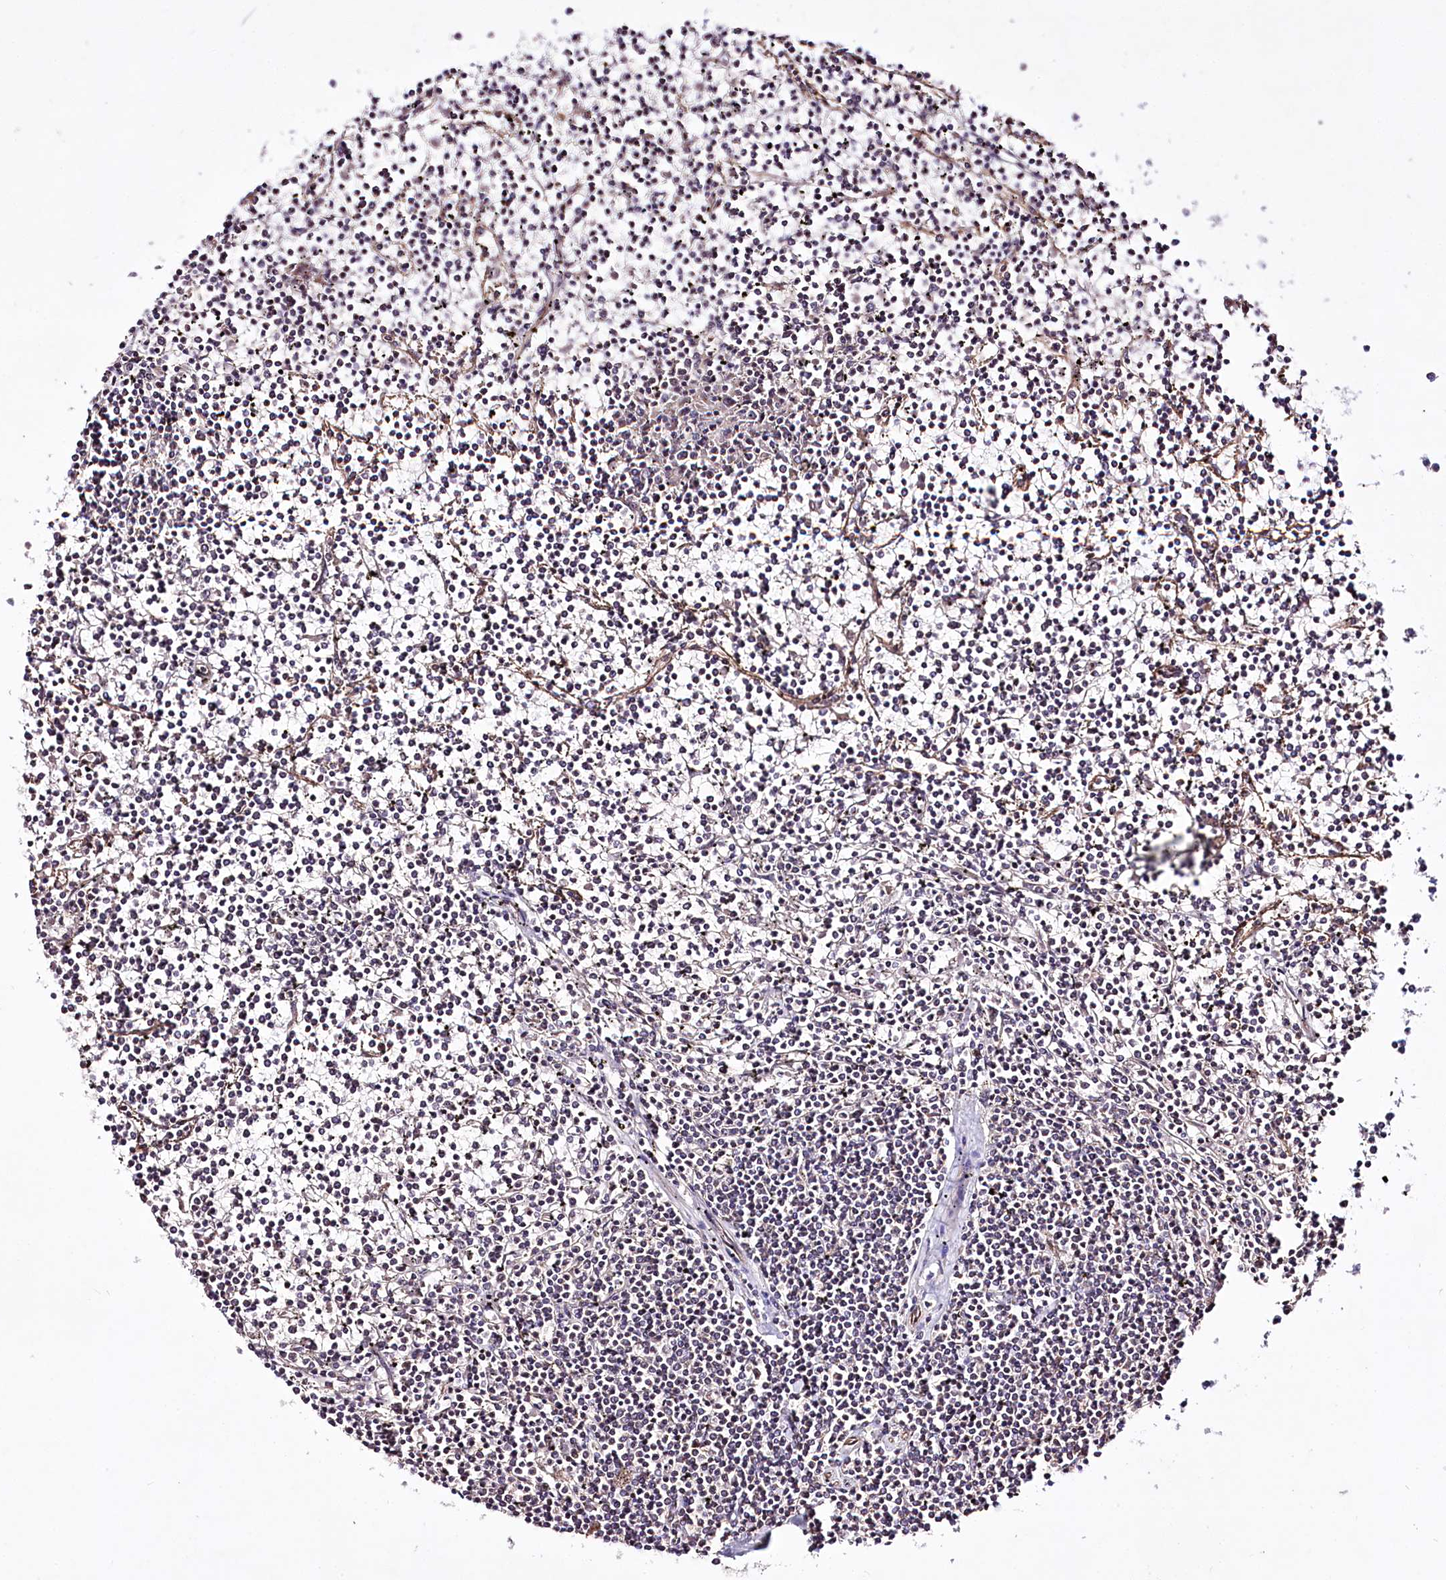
{"staining": {"intensity": "negative", "quantity": "none", "location": "none"}, "tissue": "lymphoma", "cell_type": "Tumor cells", "image_type": "cancer", "snomed": [{"axis": "morphology", "description": "Malignant lymphoma, non-Hodgkin's type, Low grade"}, {"axis": "topography", "description": "Spleen"}], "caption": "High magnification brightfield microscopy of lymphoma stained with DAB (brown) and counterstained with hematoxylin (blue): tumor cells show no significant expression.", "gene": "REXO2", "patient": {"sex": "female", "age": 19}}